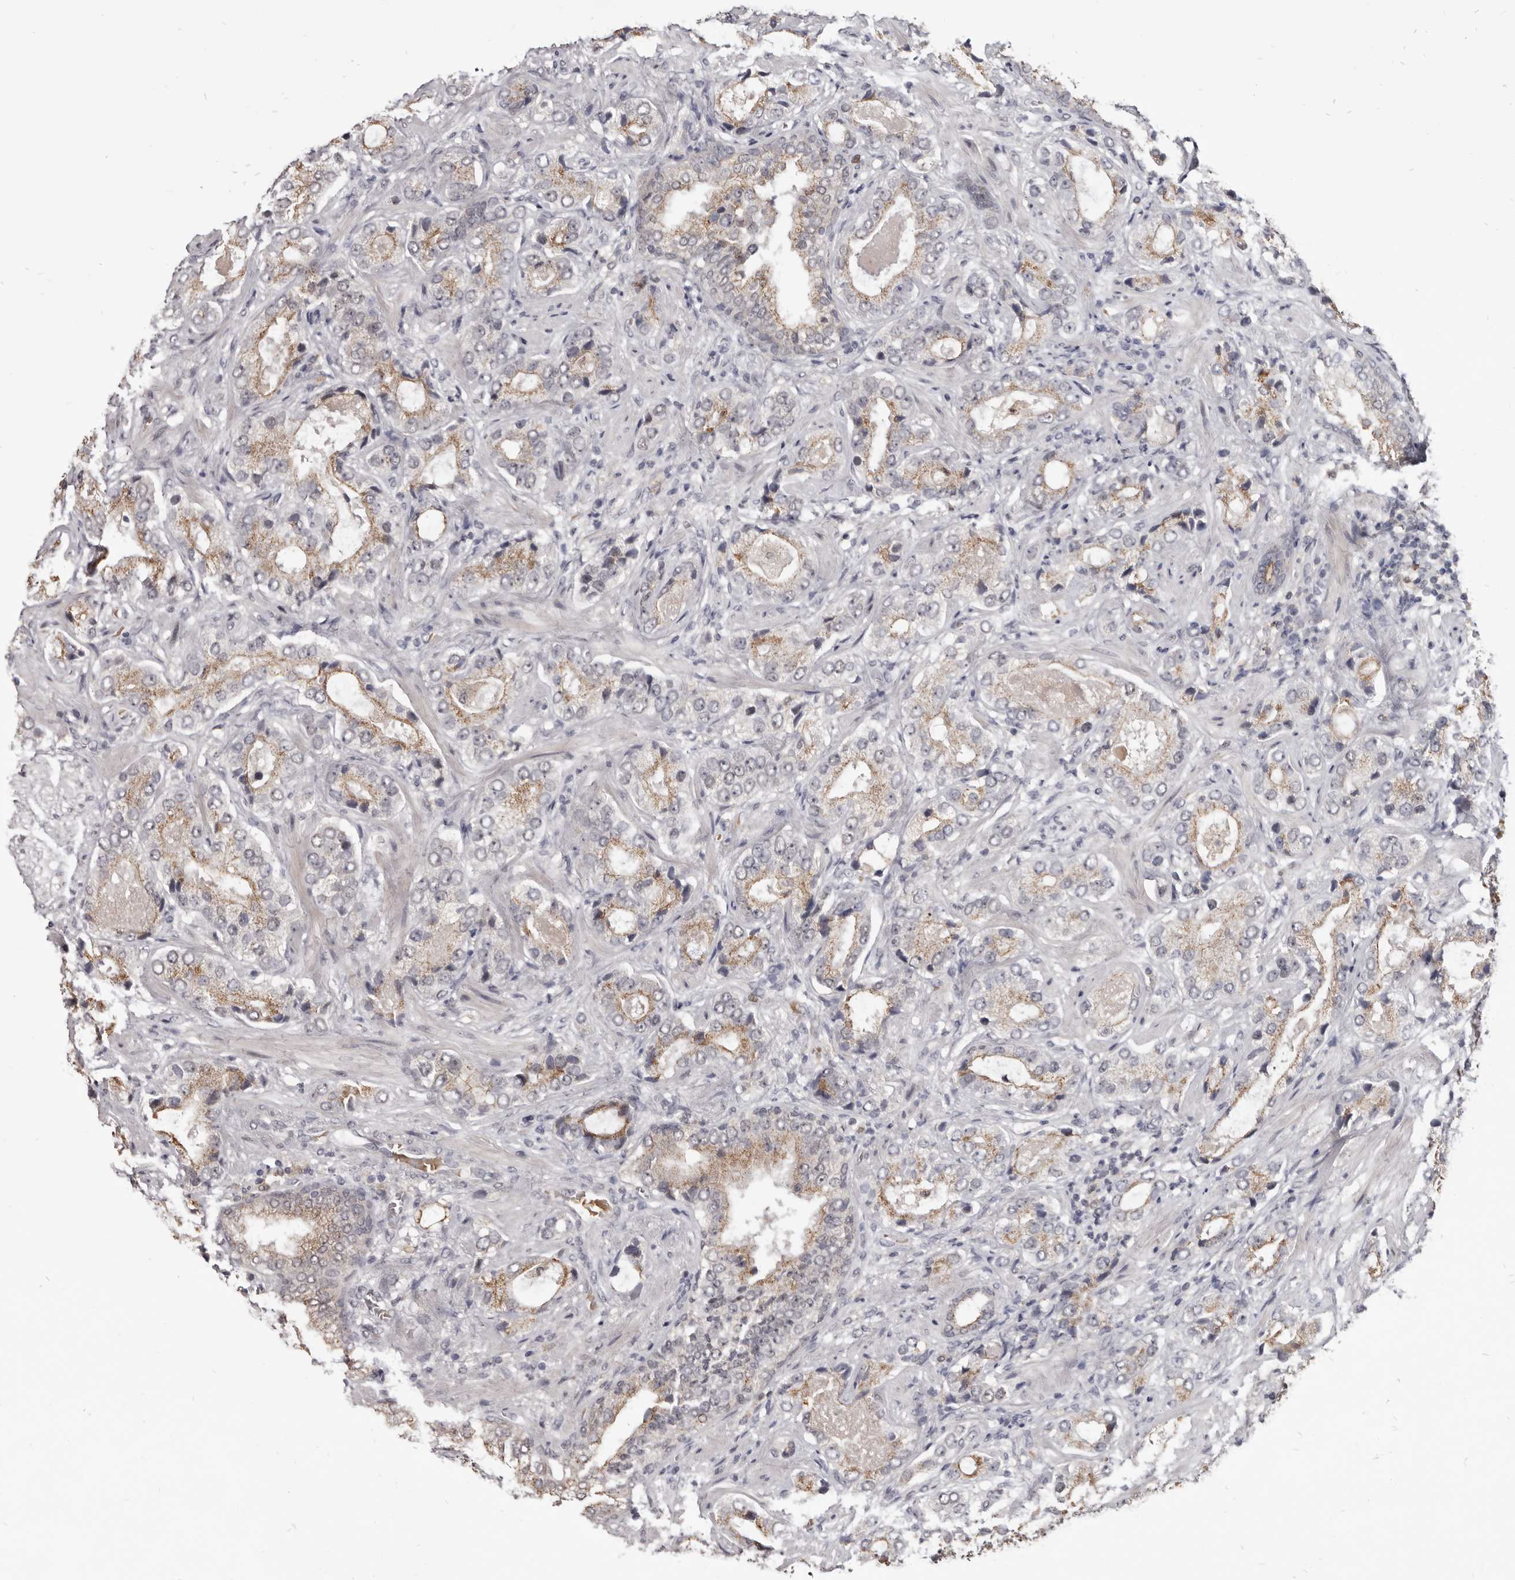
{"staining": {"intensity": "strong", "quantity": "25%-75%", "location": "cytoplasmic/membranous,nuclear"}, "tissue": "prostate cancer", "cell_type": "Tumor cells", "image_type": "cancer", "snomed": [{"axis": "morphology", "description": "Normal tissue, NOS"}, {"axis": "morphology", "description": "Adenocarcinoma, High grade"}, {"axis": "topography", "description": "Prostate"}, {"axis": "topography", "description": "Peripheral nerve tissue"}], "caption": "Prostate cancer (high-grade adenocarcinoma) stained for a protein shows strong cytoplasmic/membranous and nuclear positivity in tumor cells. Using DAB (3,3'-diaminobenzidine) (brown) and hematoxylin (blue) stains, captured at high magnification using brightfield microscopy.", "gene": "CGN", "patient": {"sex": "male", "age": 59}}